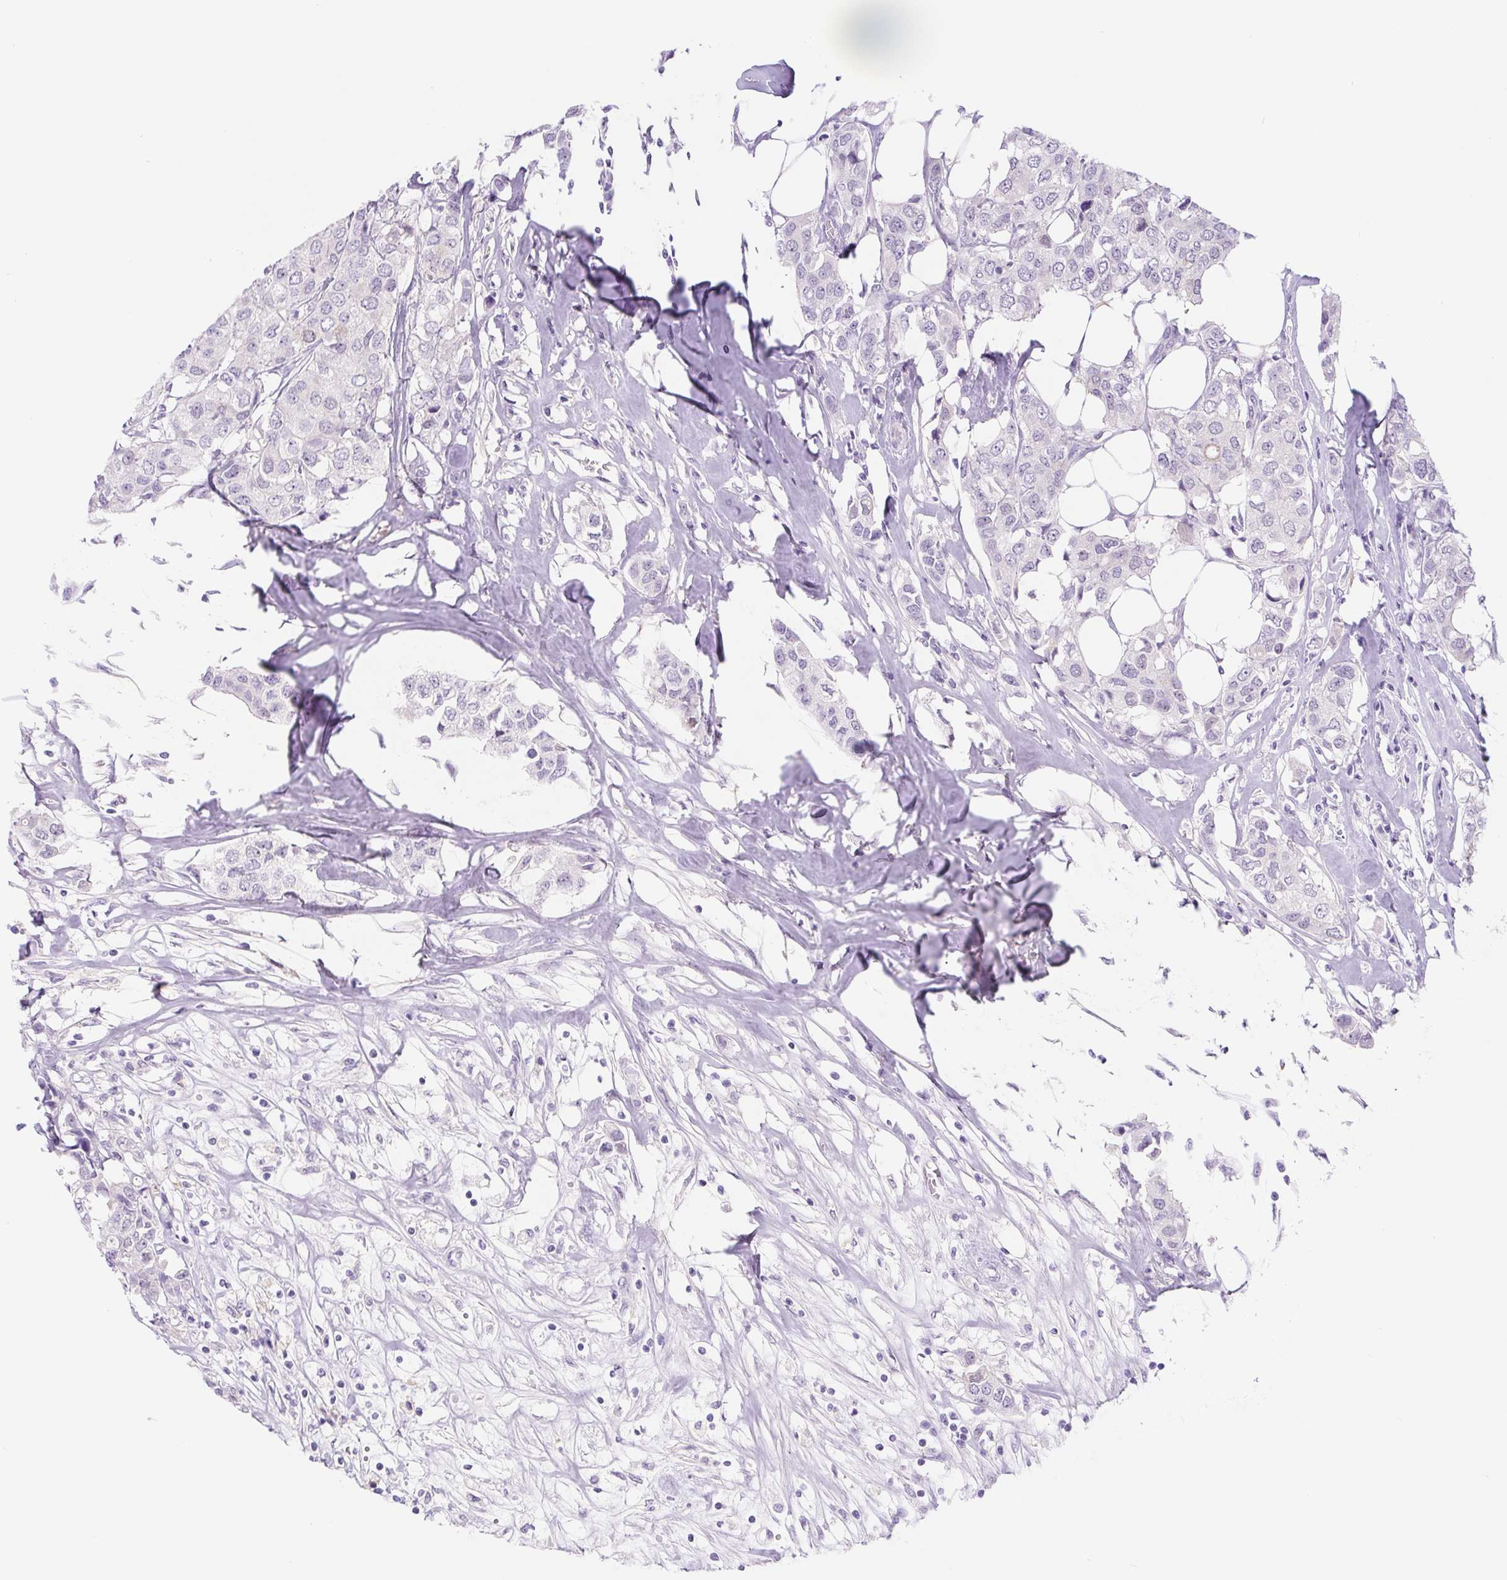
{"staining": {"intensity": "negative", "quantity": "none", "location": "none"}, "tissue": "breast cancer", "cell_type": "Tumor cells", "image_type": "cancer", "snomed": [{"axis": "morphology", "description": "Duct carcinoma"}, {"axis": "topography", "description": "Breast"}], "caption": "Tumor cells are negative for brown protein staining in breast cancer.", "gene": "DYNC2LI1", "patient": {"sex": "female", "age": 80}}